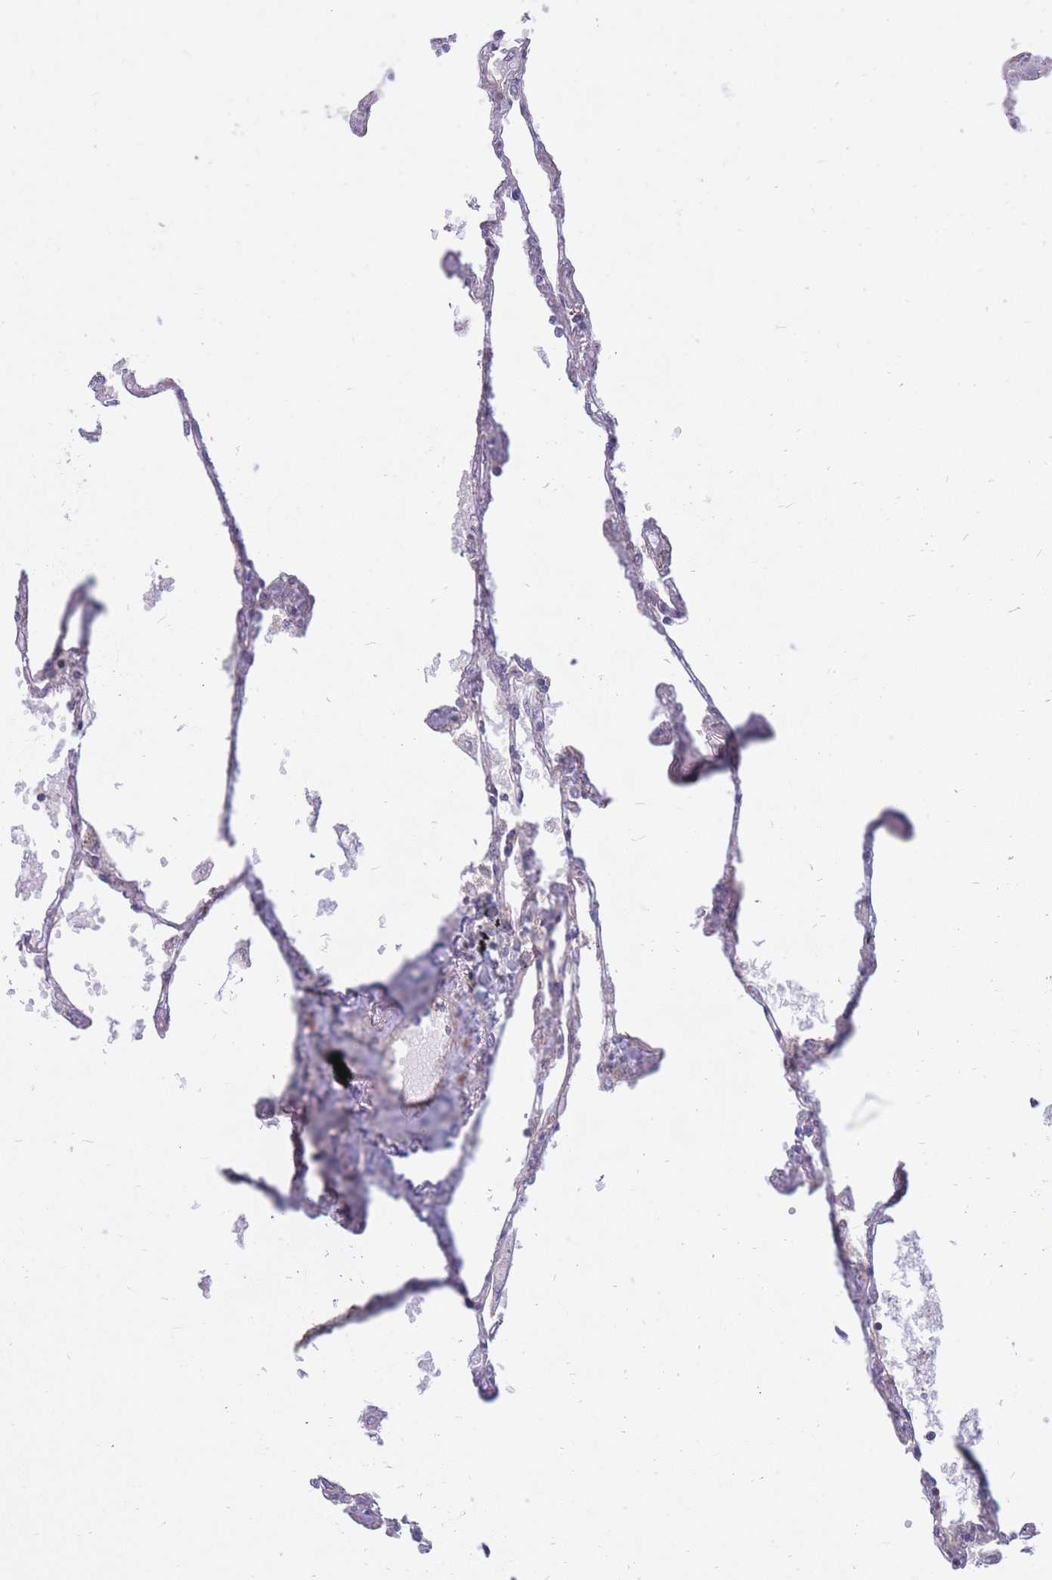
{"staining": {"intensity": "moderate", "quantity": "<25%", "location": "nuclear"}, "tissue": "lung", "cell_type": "Alveolar cells", "image_type": "normal", "snomed": [{"axis": "morphology", "description": "Normal tissue, NOS"}, {"axis": "topography", "description": "Lung"}], "caption": "Immunohistochemistry (IHC) of unremarkable human lung displays low levels of moderate nuclear staining in approximately <25% of alveolar cells. Ihc stains the protein of interest in brown and the nuclei are stained blue.", "gene": "ERICH6B", "patient": {"sex": "female", "age": 67}}